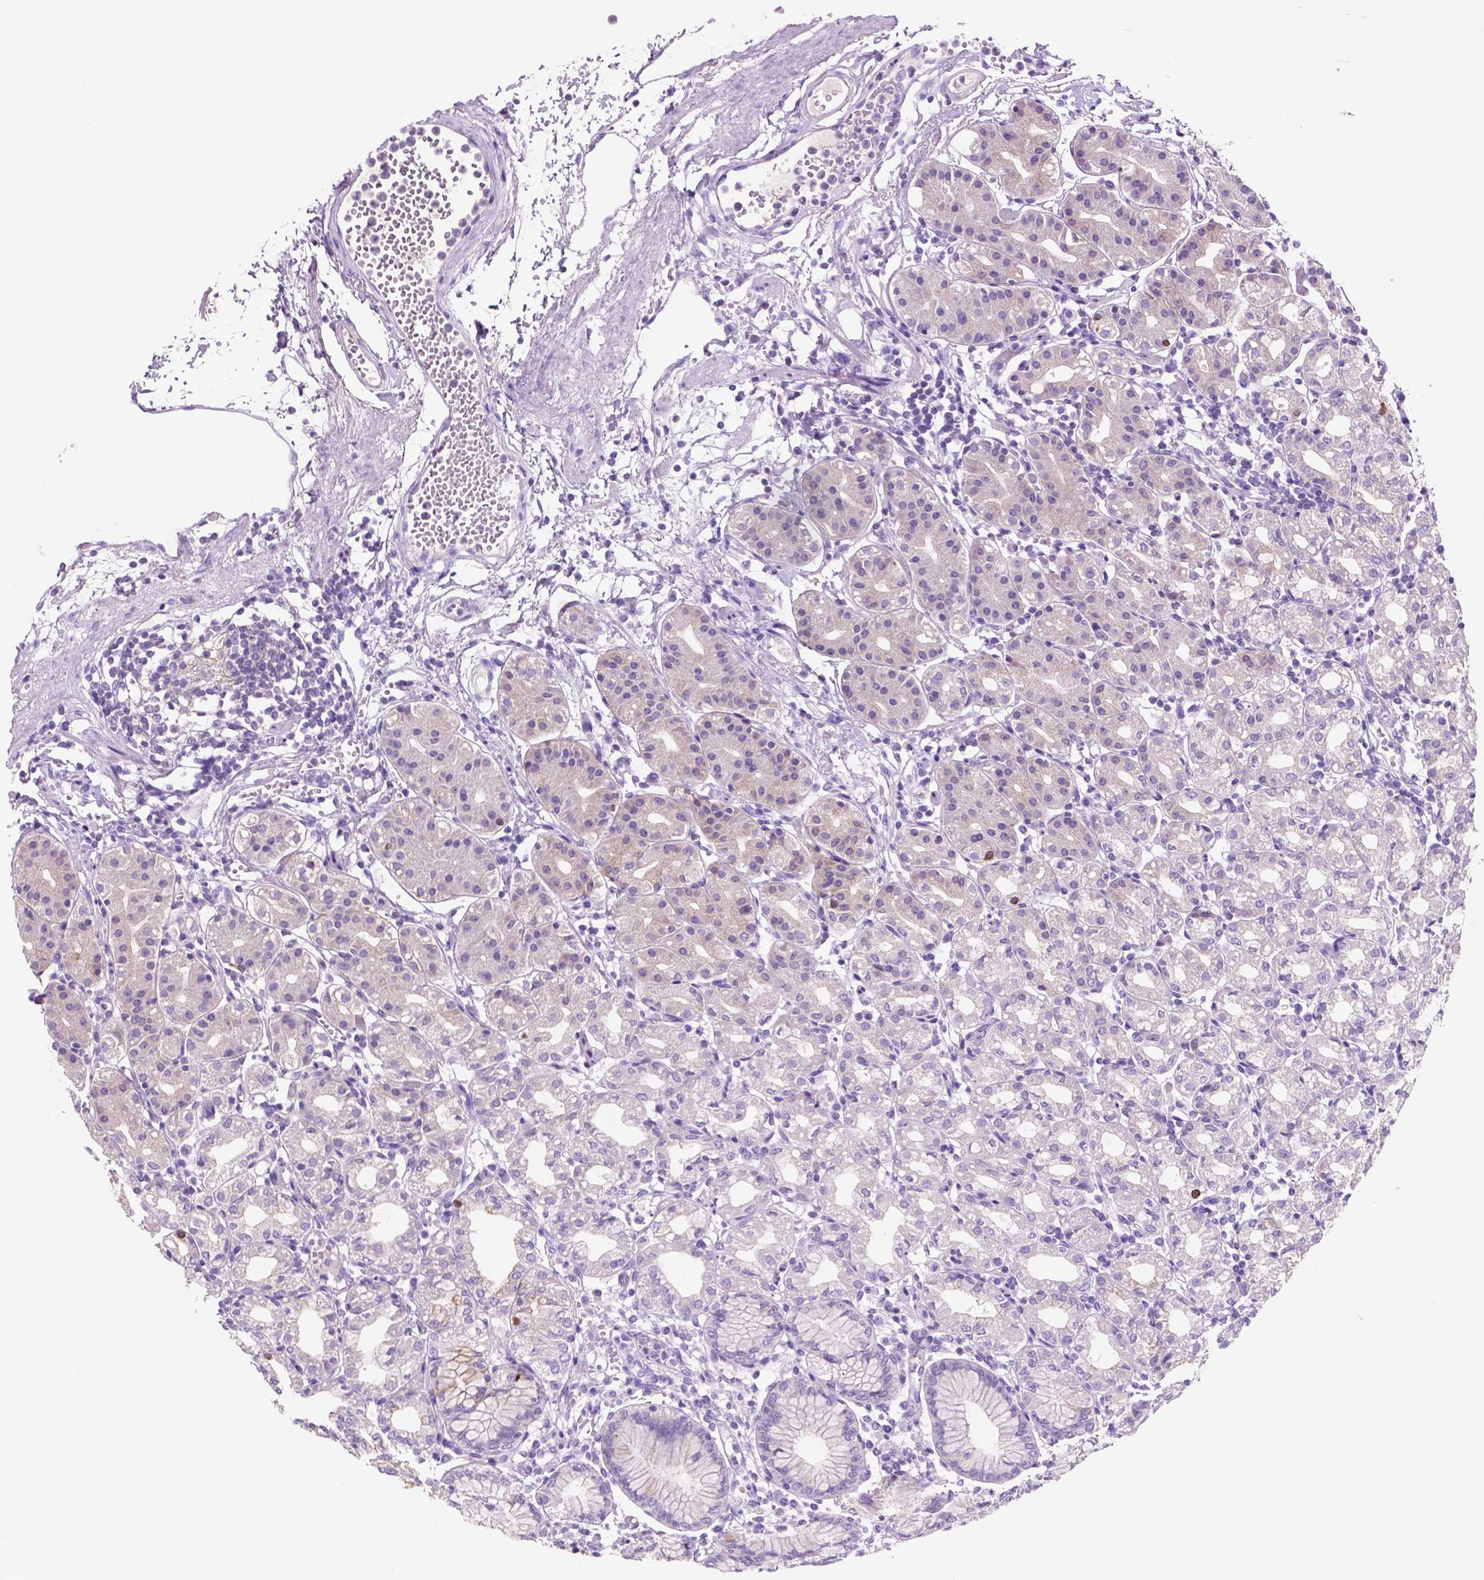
{"staining": {"intensity": "weak", "quantity": "<25%", "location": "cytoplasmic/membranous"}, "tissue": "stomach", "cell_type": "Glandular cells", "image_type": "normal", "snomed": [{"axis": "morphology", "description": "Normal tissue, NOS"}, {"axis": "topography", "description": "Skeletal muscle"}, {"axis": "topography", "description": "Stomach"}], "caption": "Benign stomach was stained to show a protein in brown. There is no significant expression in glandular cells. The staining is performed using DAB (3,3'-diaminobenzidine) brown chromogen with nuclei counter-stained in using hematoxylin.", "gene": "POU4F1", "patient": {"sex": "female", "age": 57}}